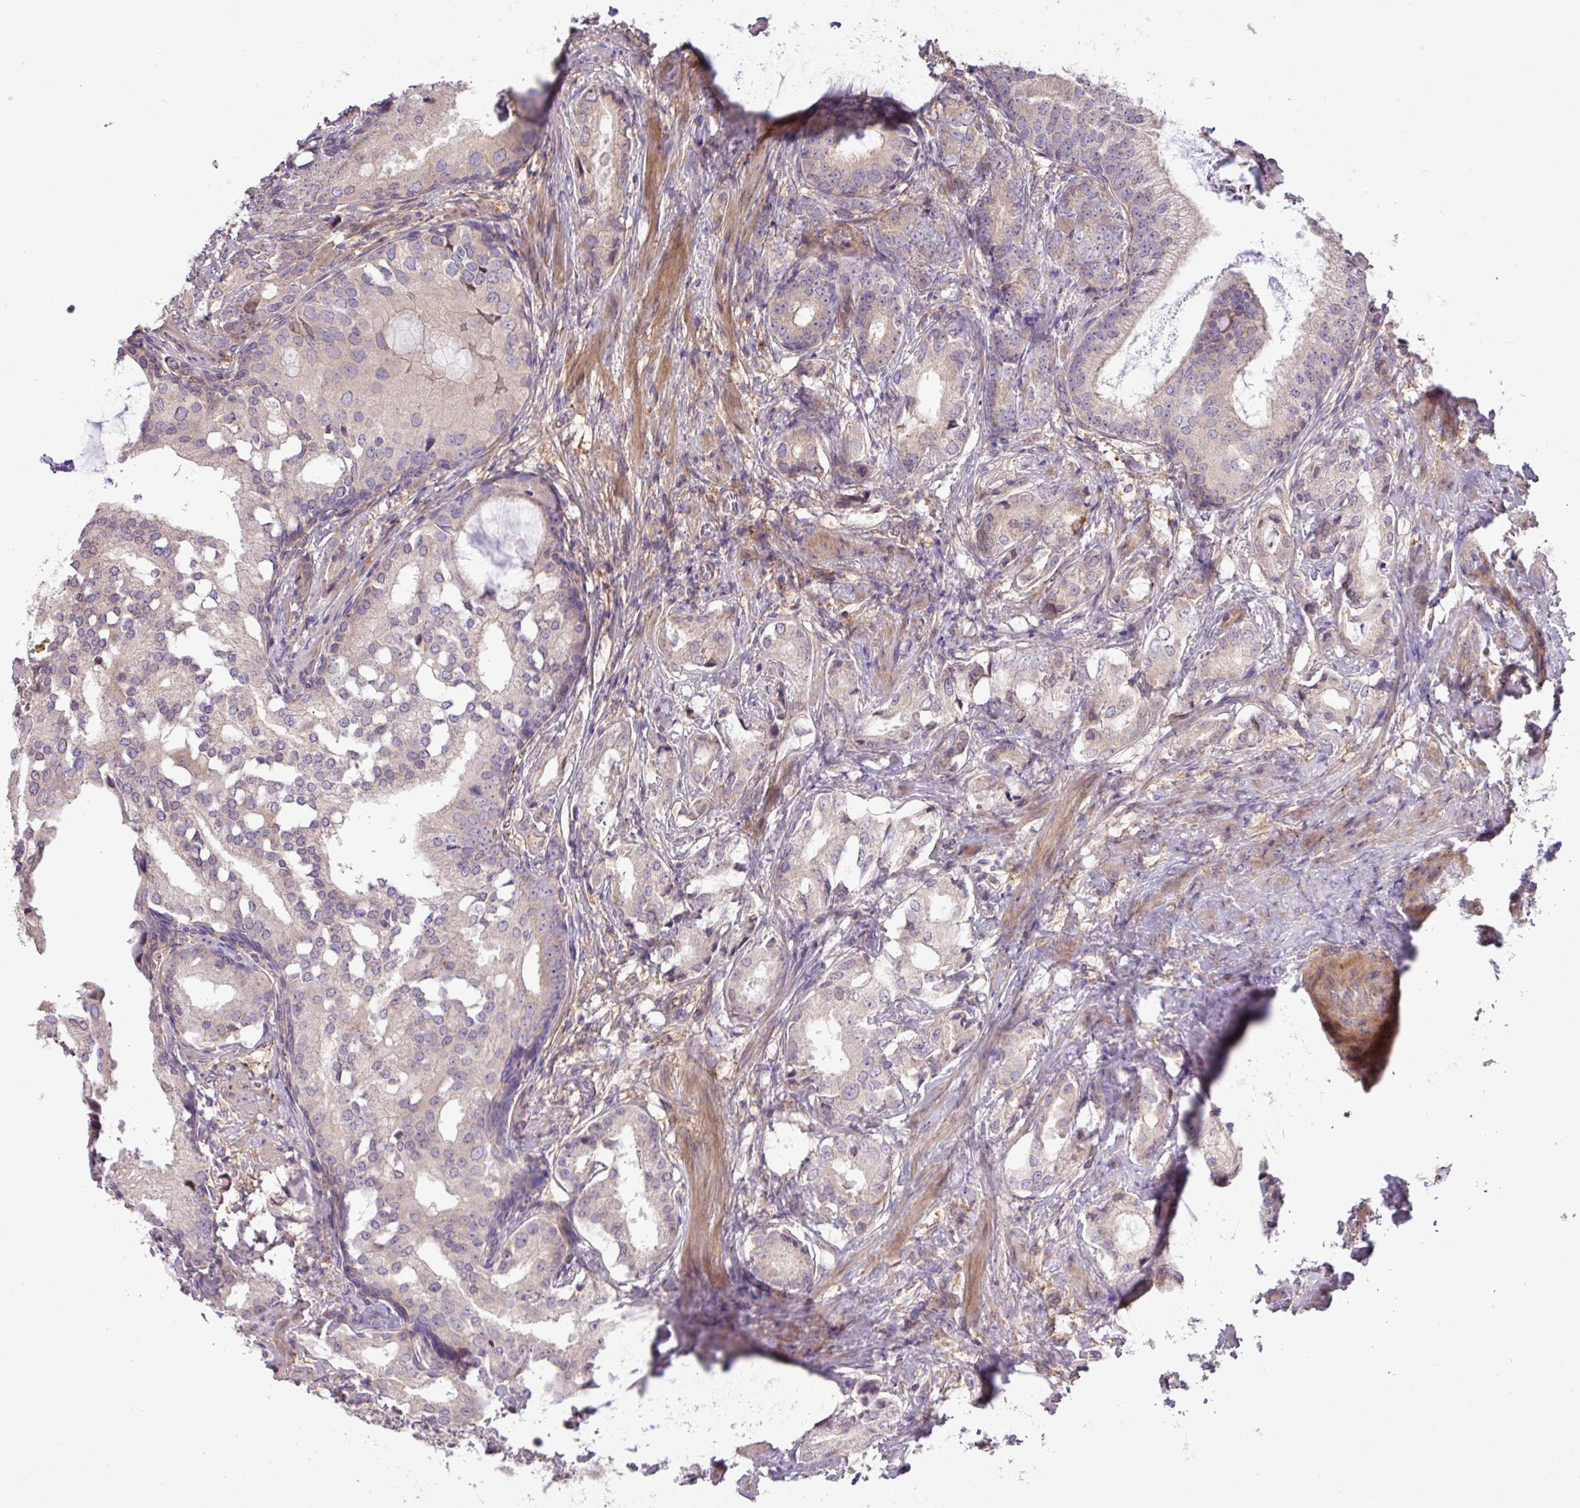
{"staining": {"intensity": "negative", "quantity": "none", "location": "none"}, "tissue": "prostate cancer", "cell_type": "Tumor cells", "image_type": "cancer", "snomed": [{"axis": "morphology", "description": "Adenocarcinoma, Low grade"}, {"axis": "topography", "description": "Prostate"}], "caption": "Photomicrograph shows no significant protein staining in tumor cells of prostate cancer.", "gene": "ARHGEF25", "patient": {"sex": "male", "age": 71}}